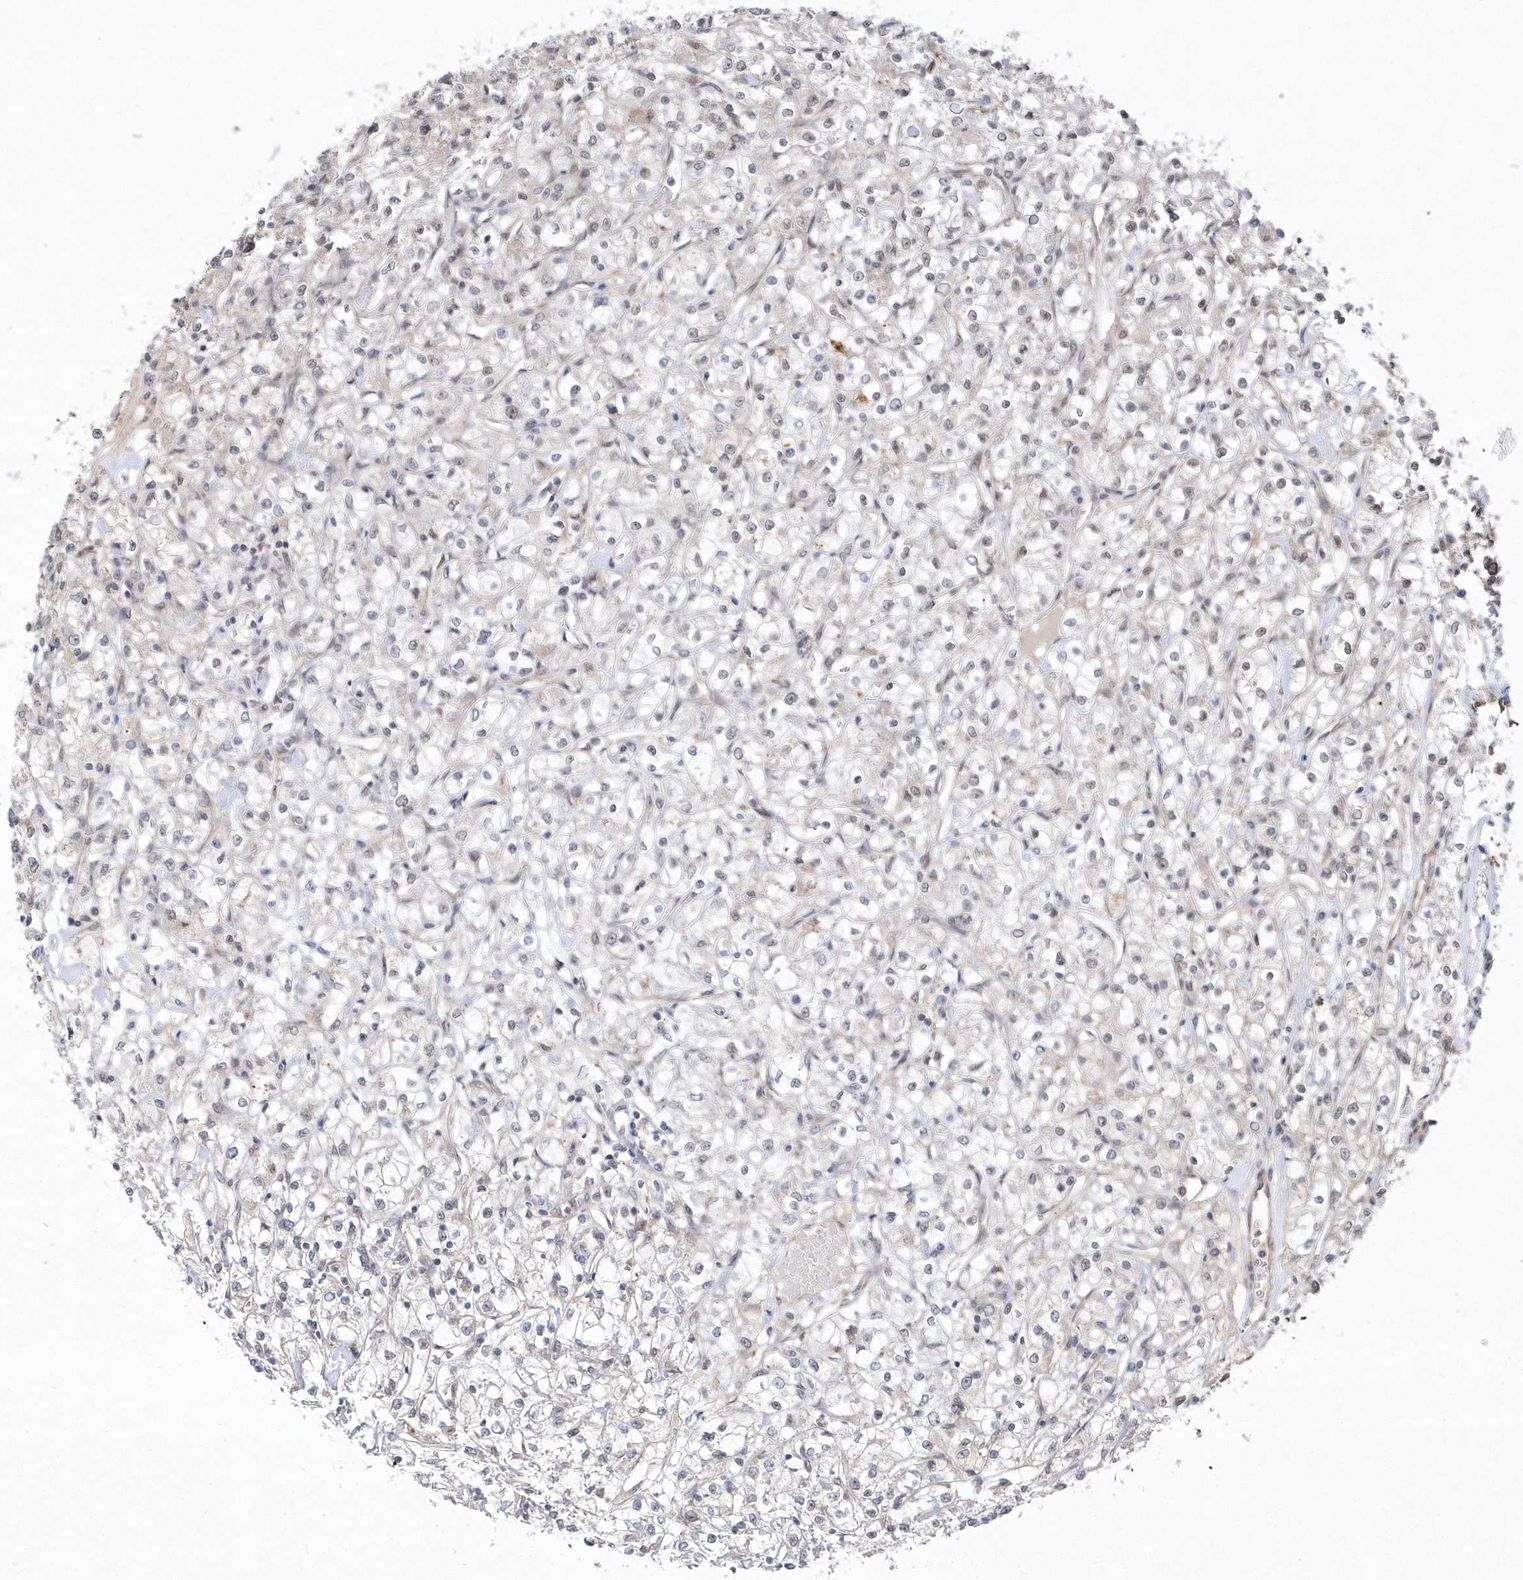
{"staining": {"intensity": "negative", "quantity": "none", "location": "none"}, "tissue": "renal cancer", "cell_type": "Tumor cells", "image_type": "cancer", "snomed": [{"axis": "morphology", "description": "Adenocarcinoma, NOS"}, {"axis": "topography", "description": "Kidney"}], "caption": "There is no significant expression in tumor cells of renal adenocarcinoma.", "gene": "MXI1", "patient": {"sex": "female", "age": 59}}